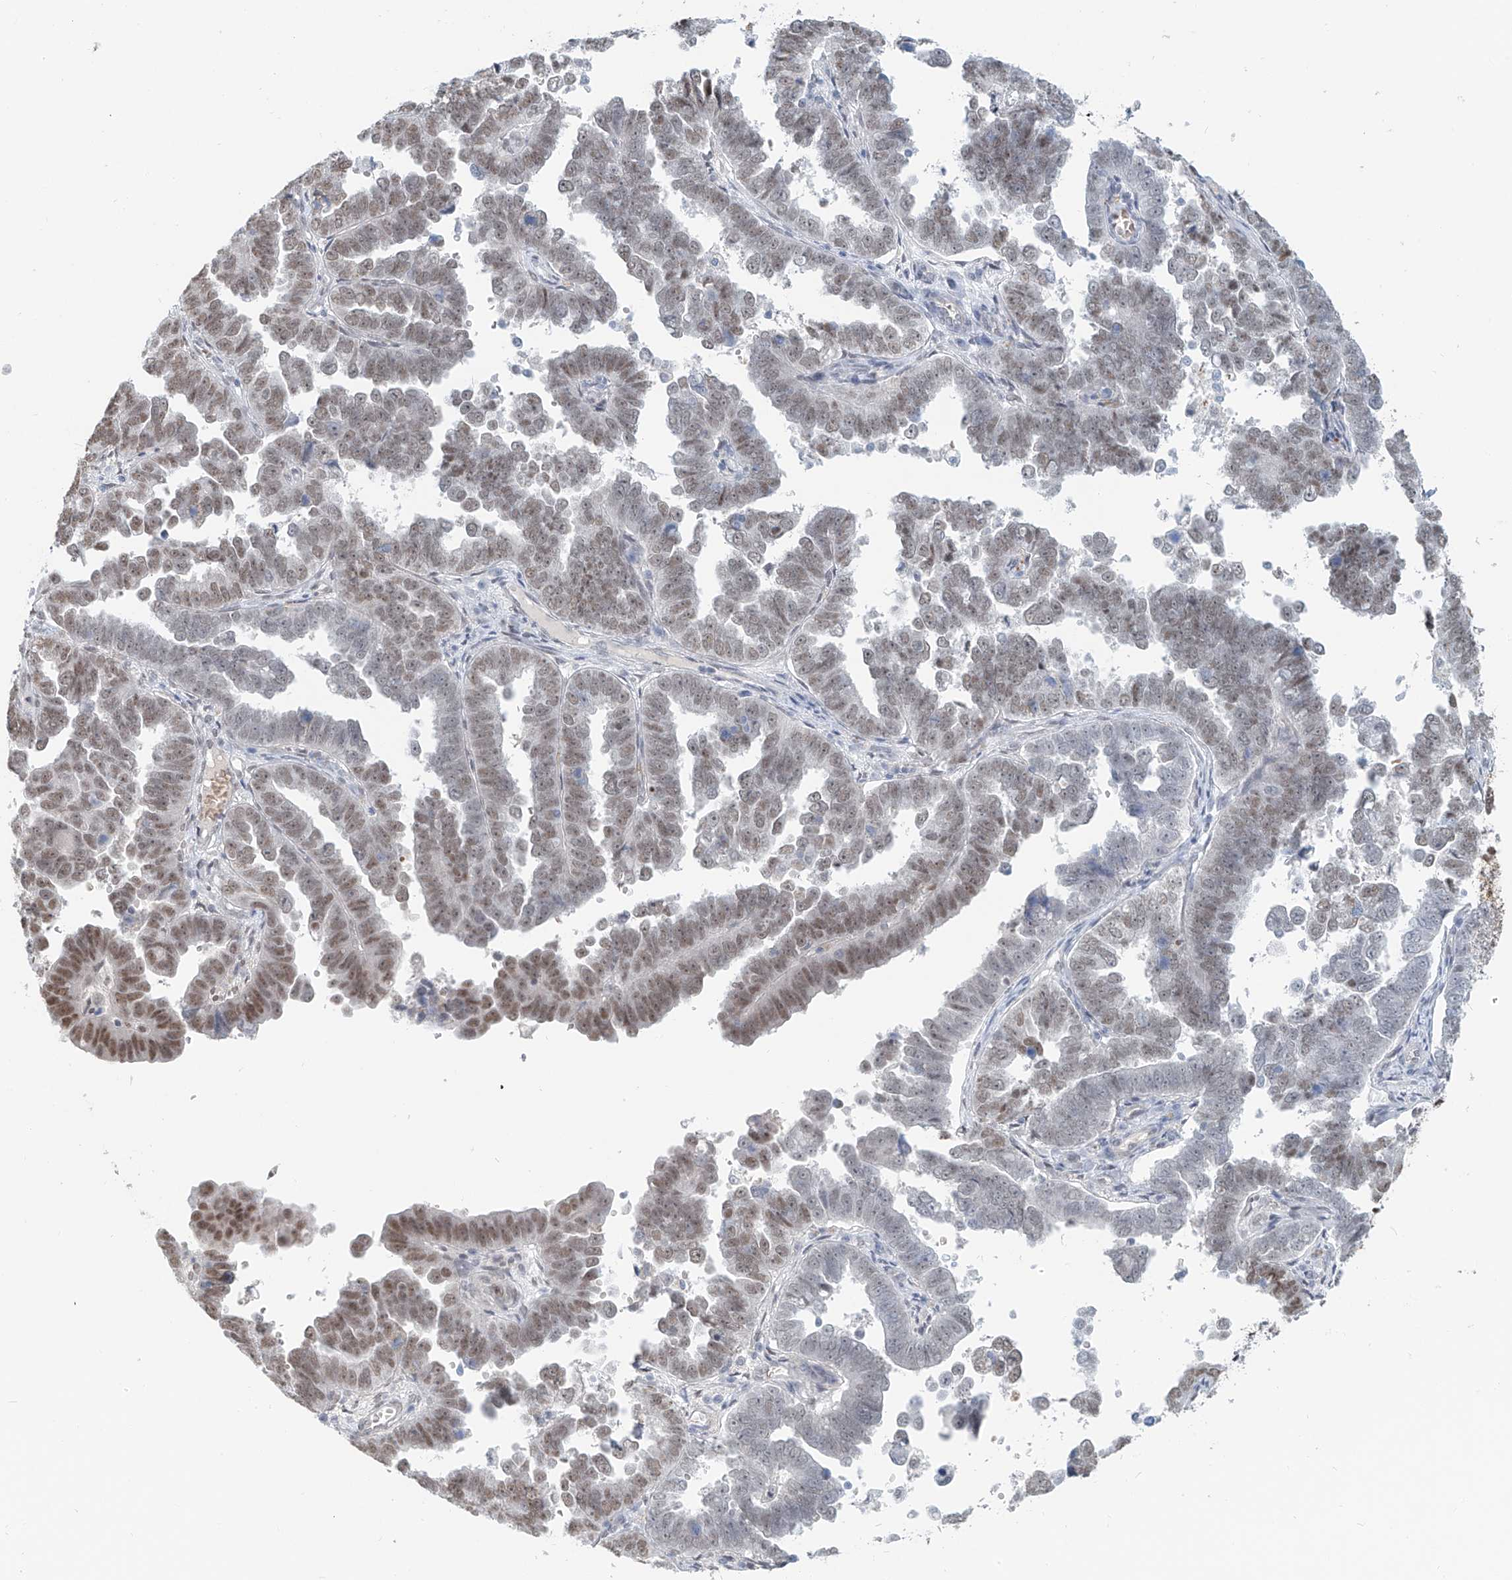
{"staining": {"intensity": "moderate", "quantity": "25%-75%", "location": "nuclear"}, "tissue": "endometrial cancer", "cell_type": "Tumor cells", "image_type": "cancer", "snomed": [{"axis": "morphology", "description": "Adenocarcinoma, NOS"}, {"axis": "topography", "description": "Endometrium"}], "caption": "Moderate nuclear protein positivity is appreciated in about 25%-75% of tumor cells in adenocarcinoma (endometrial).", "gene": "SASH1", "patient": {"sex": "female", "age": 75}}